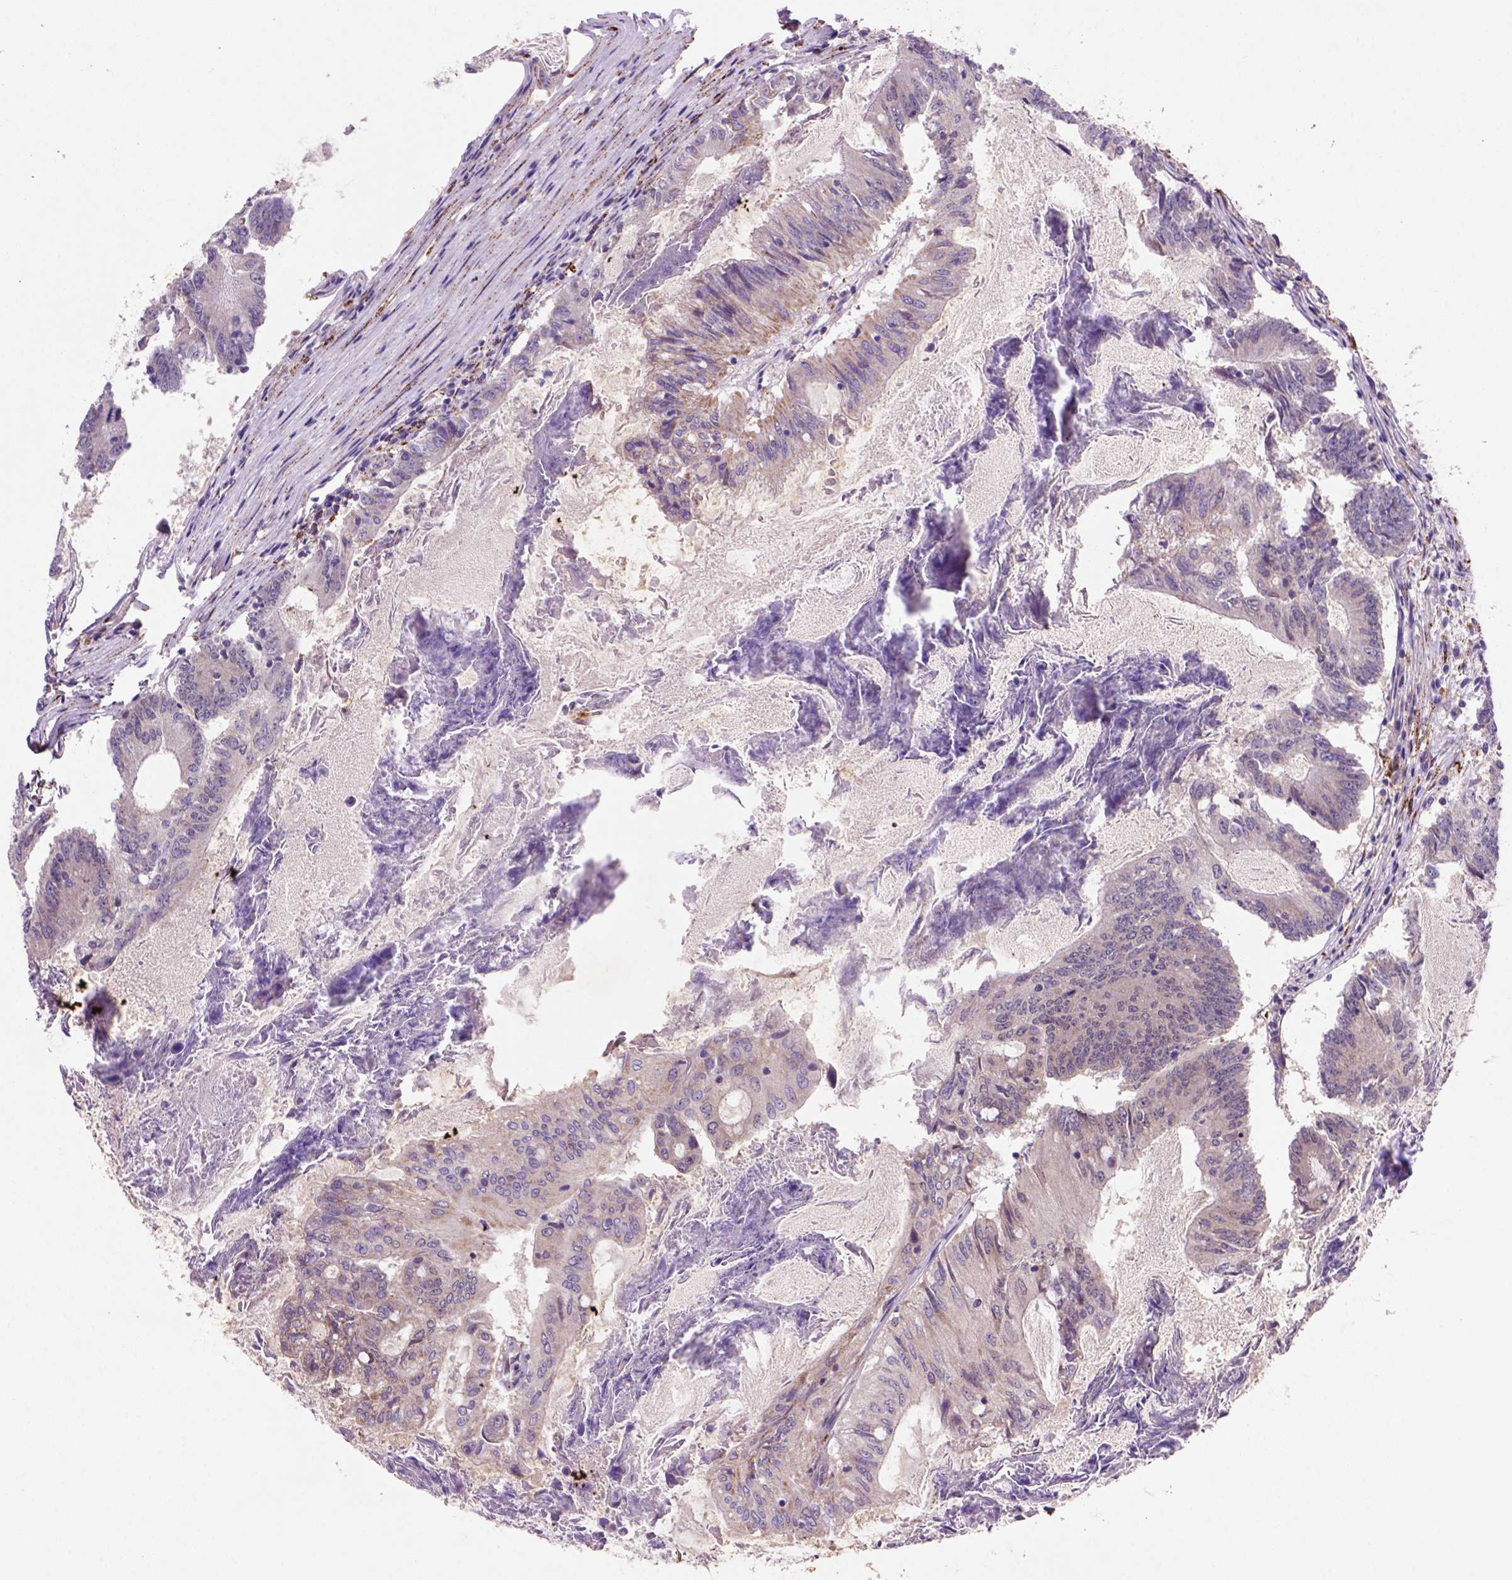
{"staining": {"intensity": "moderate", "quantity": "25%-75%", "location": "cytoplasmic/membranous"}, "tissue": "colorectal cancer", "cell_type": "Tumor cells", "image_type": "cancer", "snomed": [{"axis": "morphology", "description": "Adenocarcinoma, NOS"}, {"axis": "topography", "description": "Colon"}], "caption": "A brown stain labels moderate cytoplasmic/membranous expression of a protein in human colorectal cancer tumor cells.", "gene": "FZD7", "patient": {"sex": "female", "age": 70}}